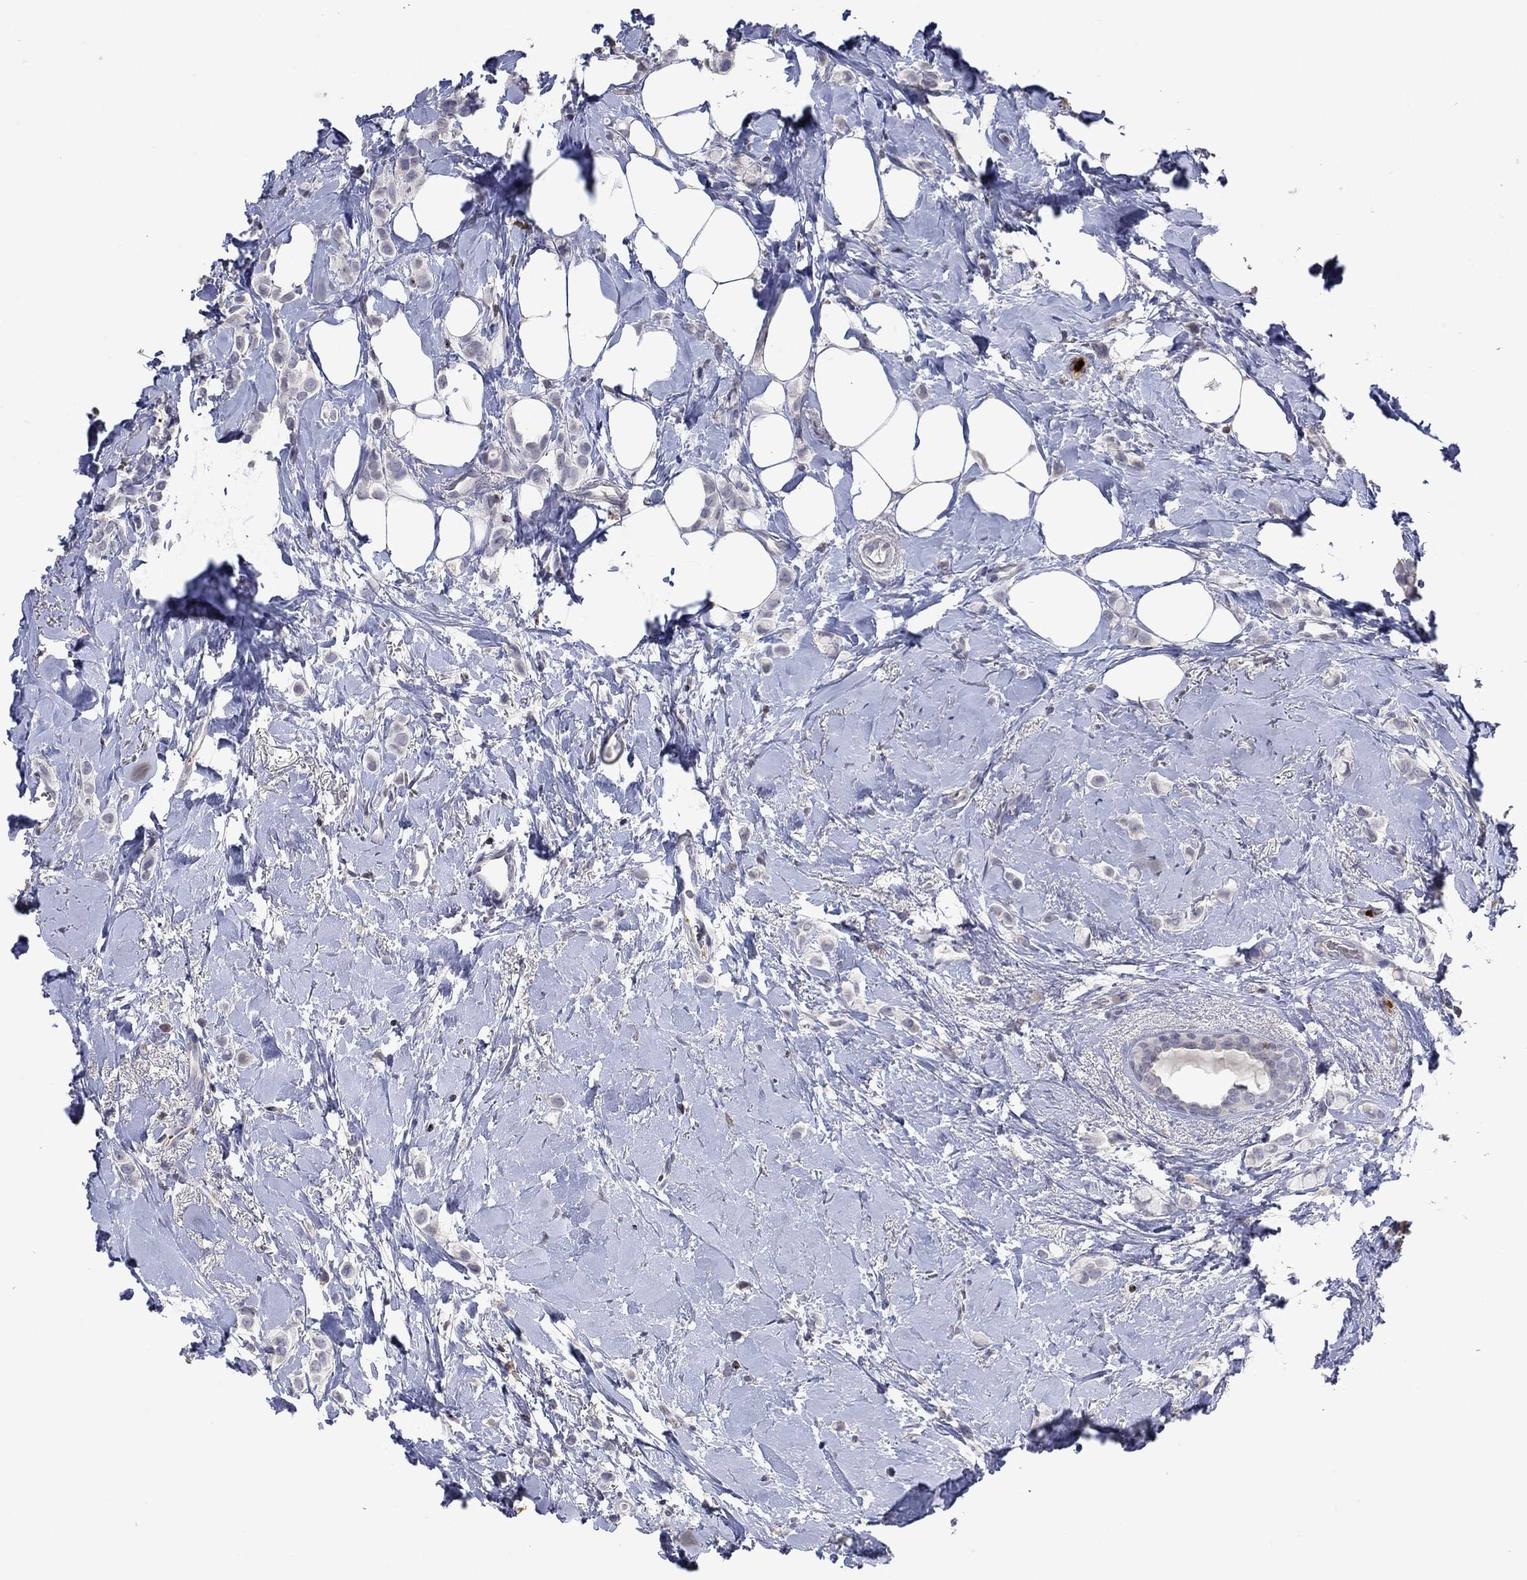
{"staining": {"intensity": "negative", "quantity": "none", "location": "none"}, "tissue": "breast cancer", "cell_type": "Tumor cells", "image_type": "cancer", "snomed": [{"axis": "morphology", "description": "Lobular carcinoma"}, {"axis": "topography", "description": "Breast"}], "caption": "Tumor cells show no significant protein positivity in breast cancer (lobular carcinoma).", "gene": "CCL5", "patient": {"sex": "female", "age": 66}}